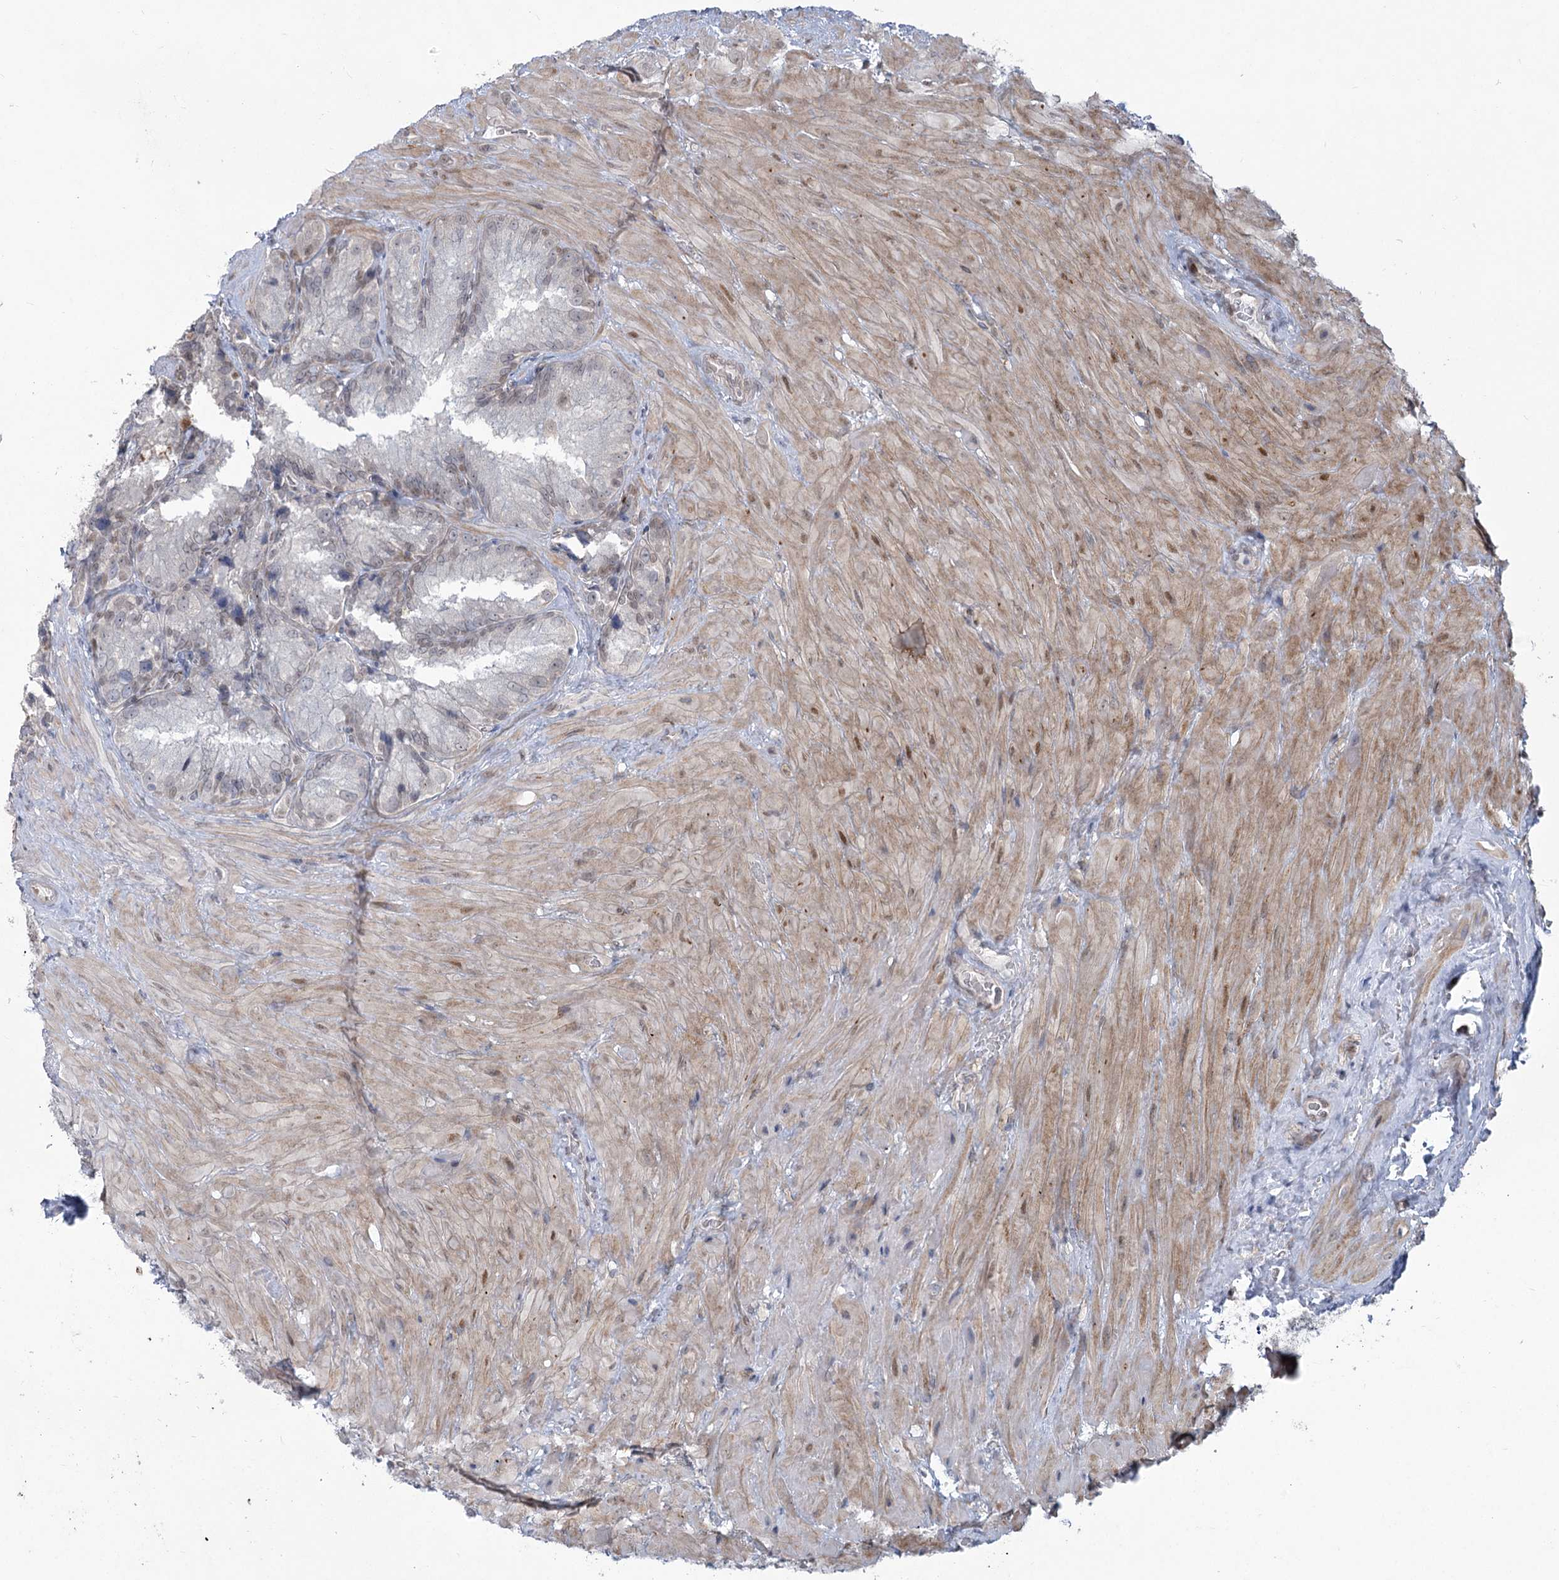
{"staining": {"intensity": "negative", "quantity": "none", "location": "none"}, "tissue": "seminal vesicle", "cell_type": "Glandular cells", "image_type": "normal", "snomed": [{"axis": "morphology", "description": "Normal tissue, NOS"}, {"axis": "topography", "description": "Seminal veicle"}], "caption": "Protein analysis of benign seminal vesicle shows no significant positivity in glandular cells.", "gene": "ABITRAM", "patient": {"sex": "male", "age": 62}}